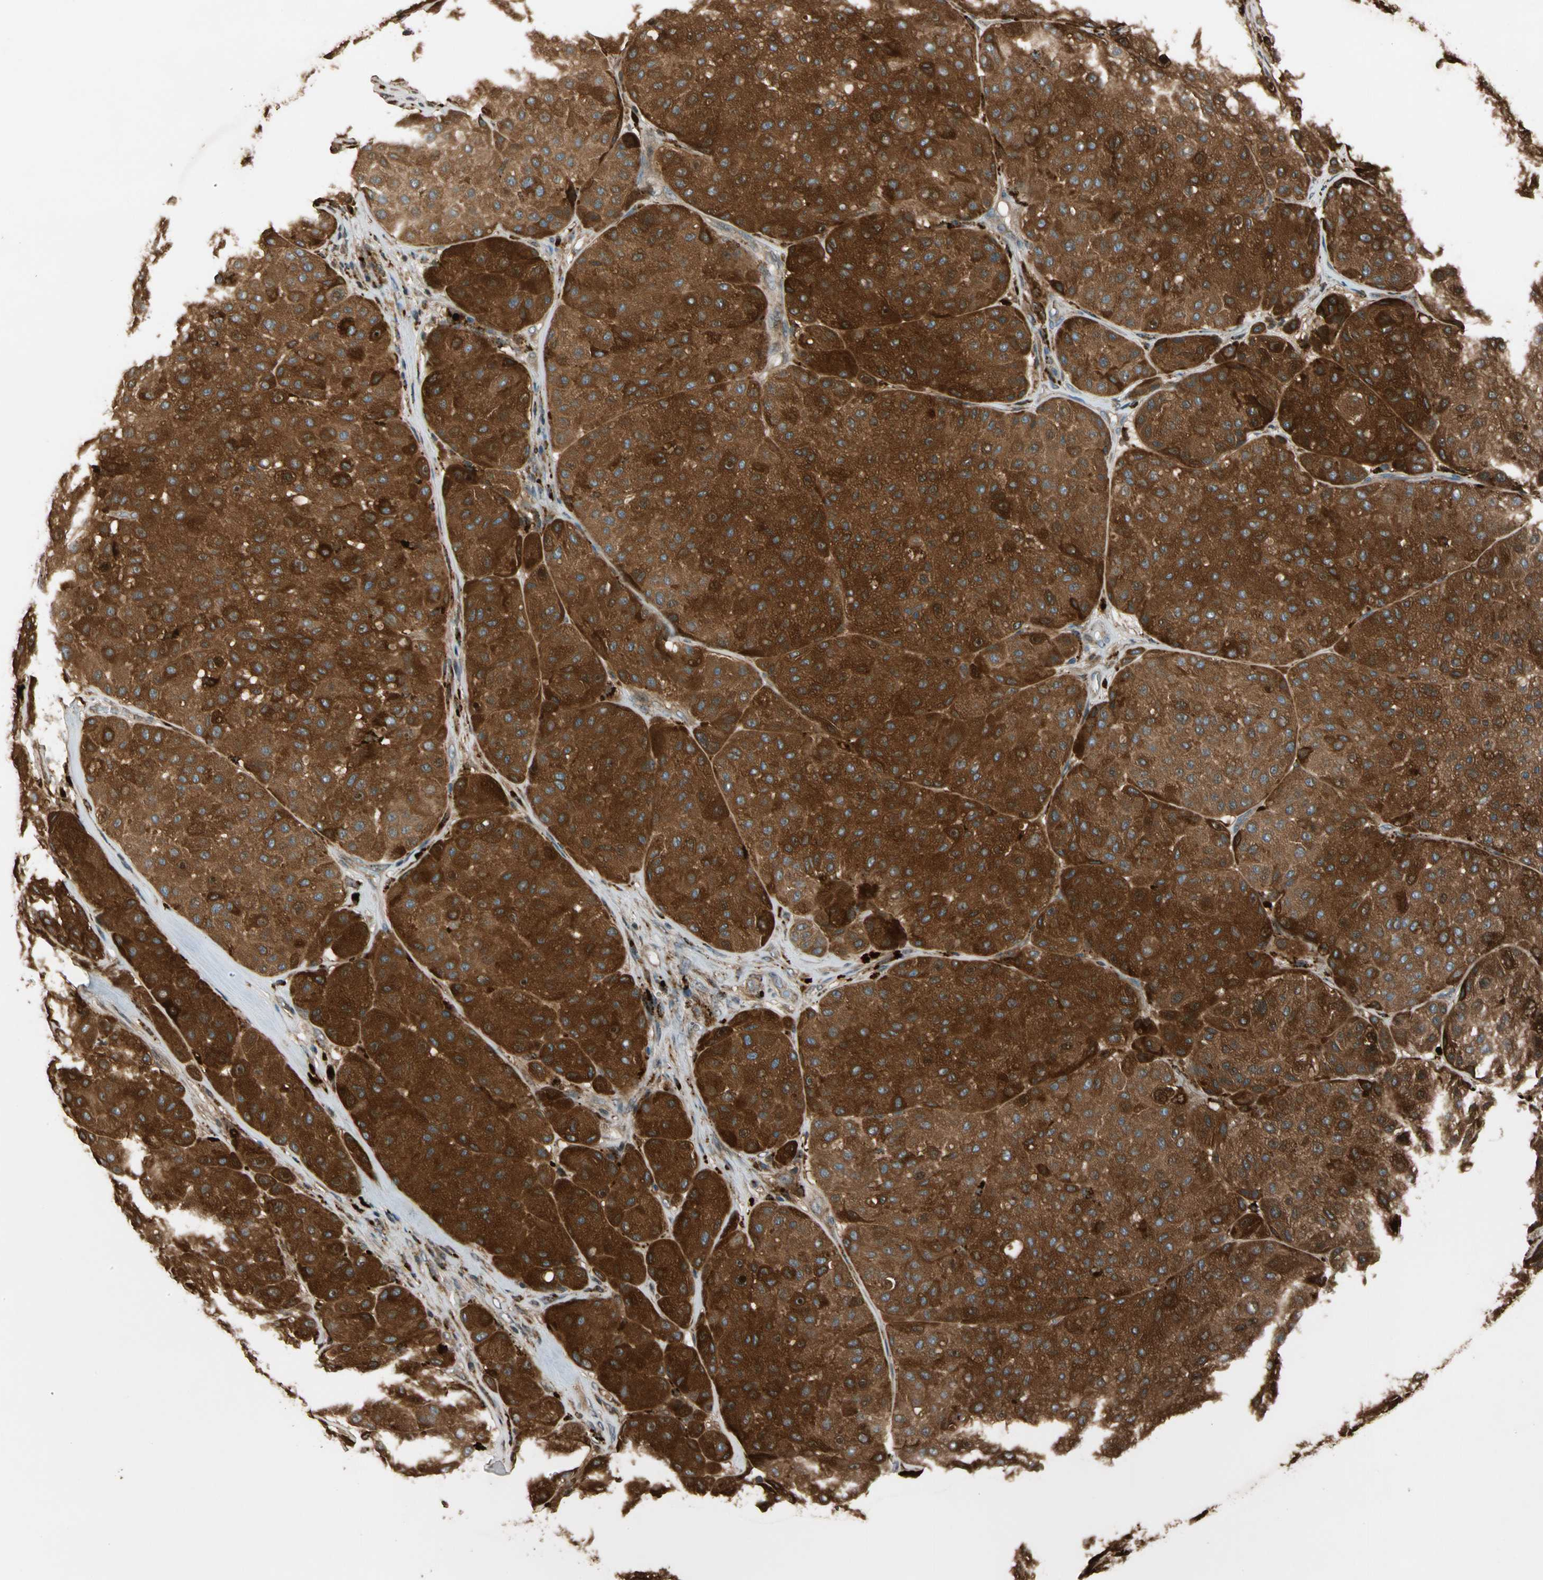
{"staining": {"intensity": "strong", "quantity": ">75%", "location": "cytoplasmic/membranous"}, "tissue": "melanoma", "cell_type": "Tumor cells", "image_type": "cancer", "snomed": [{"axis": "morphology", "description": "Normal tissue, NOS"}, {"axis": "morphology", "description": "Malignant melanoma, Metastatic site"}, {"axis": "topography", "description": "Skin"}], "caption": "This micrograph demonstrates immunohistochemistry staining of malignant melanoma (metastatic site), with high strong cytoplasmic/membranous staining in approximately >75% of tumor cells.", "gene": "GM2A", "patient": {"sex": "male", "age": 41}}